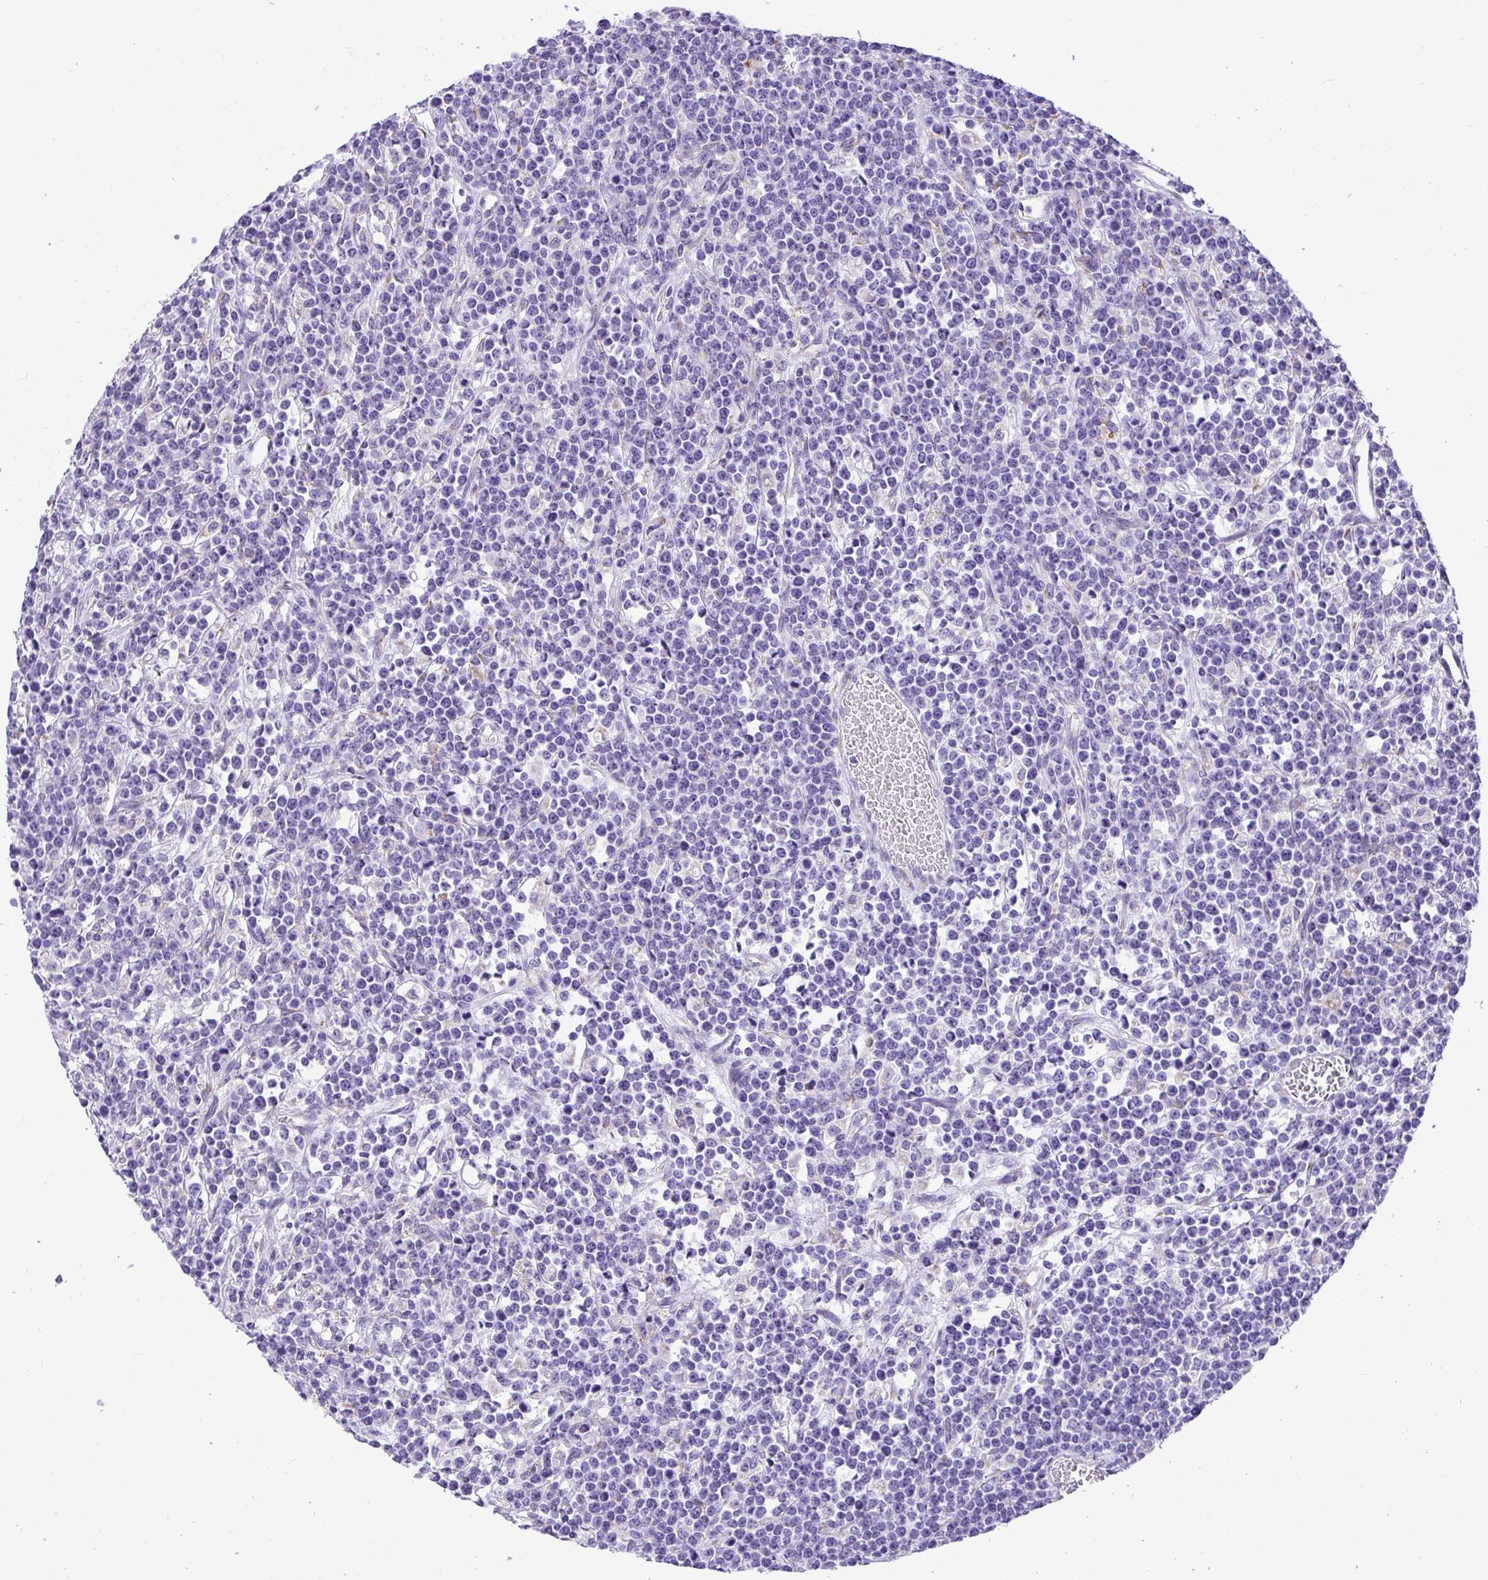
{"staining": {"intensity": "negative", "quantity": "none", "location": "none"}, "tissue": "lymphoma", "cell_type": "Tumor cells", "image_type": "cancer", "snomed": [{"axis": "morphology", "description": "Malignant lymphoma, non-Hodgkin's type, High grade"}, {"axis": "topography", "description": "Ovary"}], "caption": "The immunohistochemistry (IHC) micrograph has no significant expression in tumor cells of lymphoma tissue.", "gene": "ADRA2C", "patient": {"sex": "female", "age": 56}}